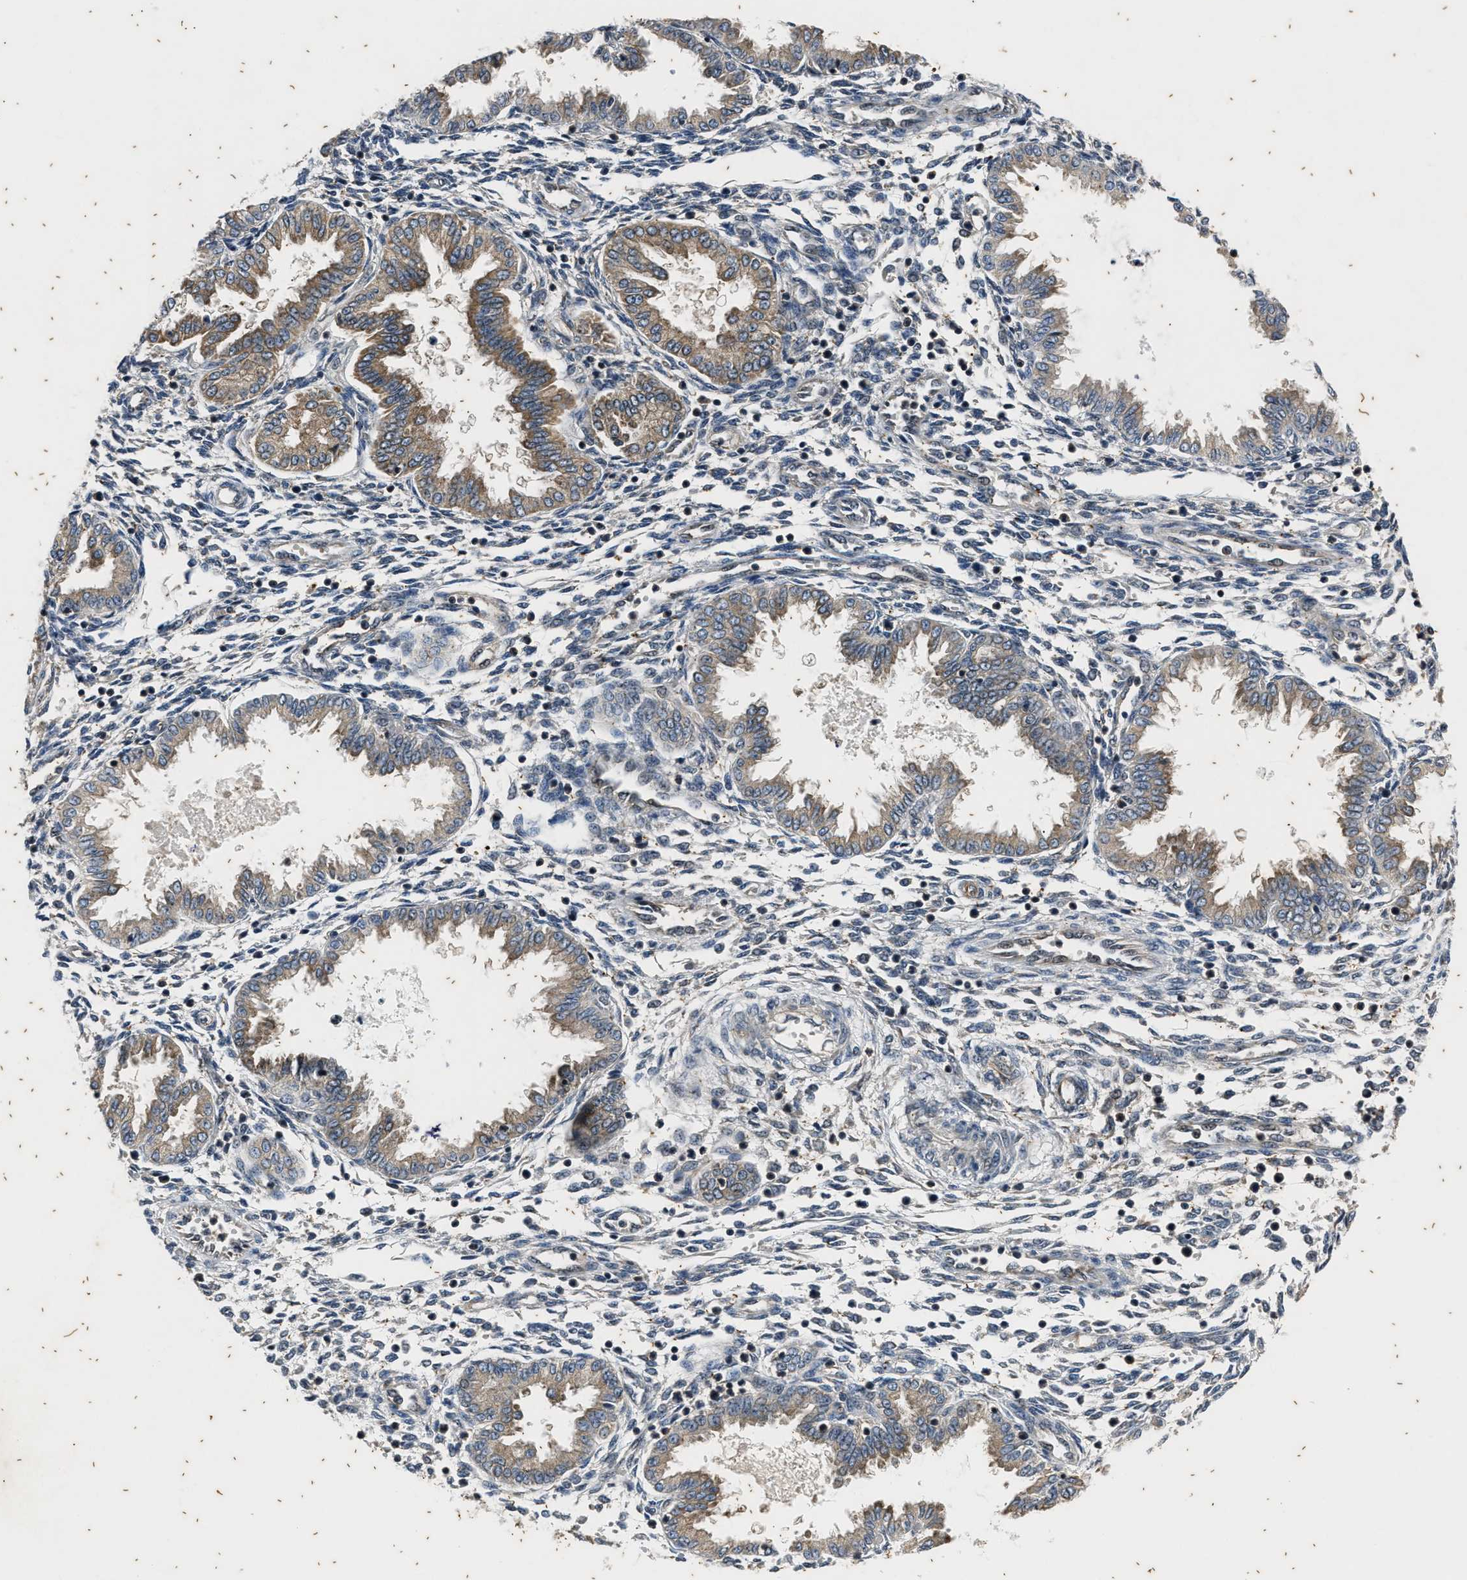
{"staining": {"intensity": "weak", "quantity": "<25%", "location": "cytoplasmic/membranous"}, "tissue": "endometrium", "cell_type": "Cells in endometrial stroma", "image_type": "normal", "snomed": [{"axis": "morphology", "description": "Normal tissue, NOS"}, {"axis": "topography", "description": "Endometrium"}], "caption": "Immunohistochemistry of benign human endometrium demonstrates no staining in cells in endometrial stroma.", "gene": "PTPN7", "patient": {"sex": "female", "age": 33}}